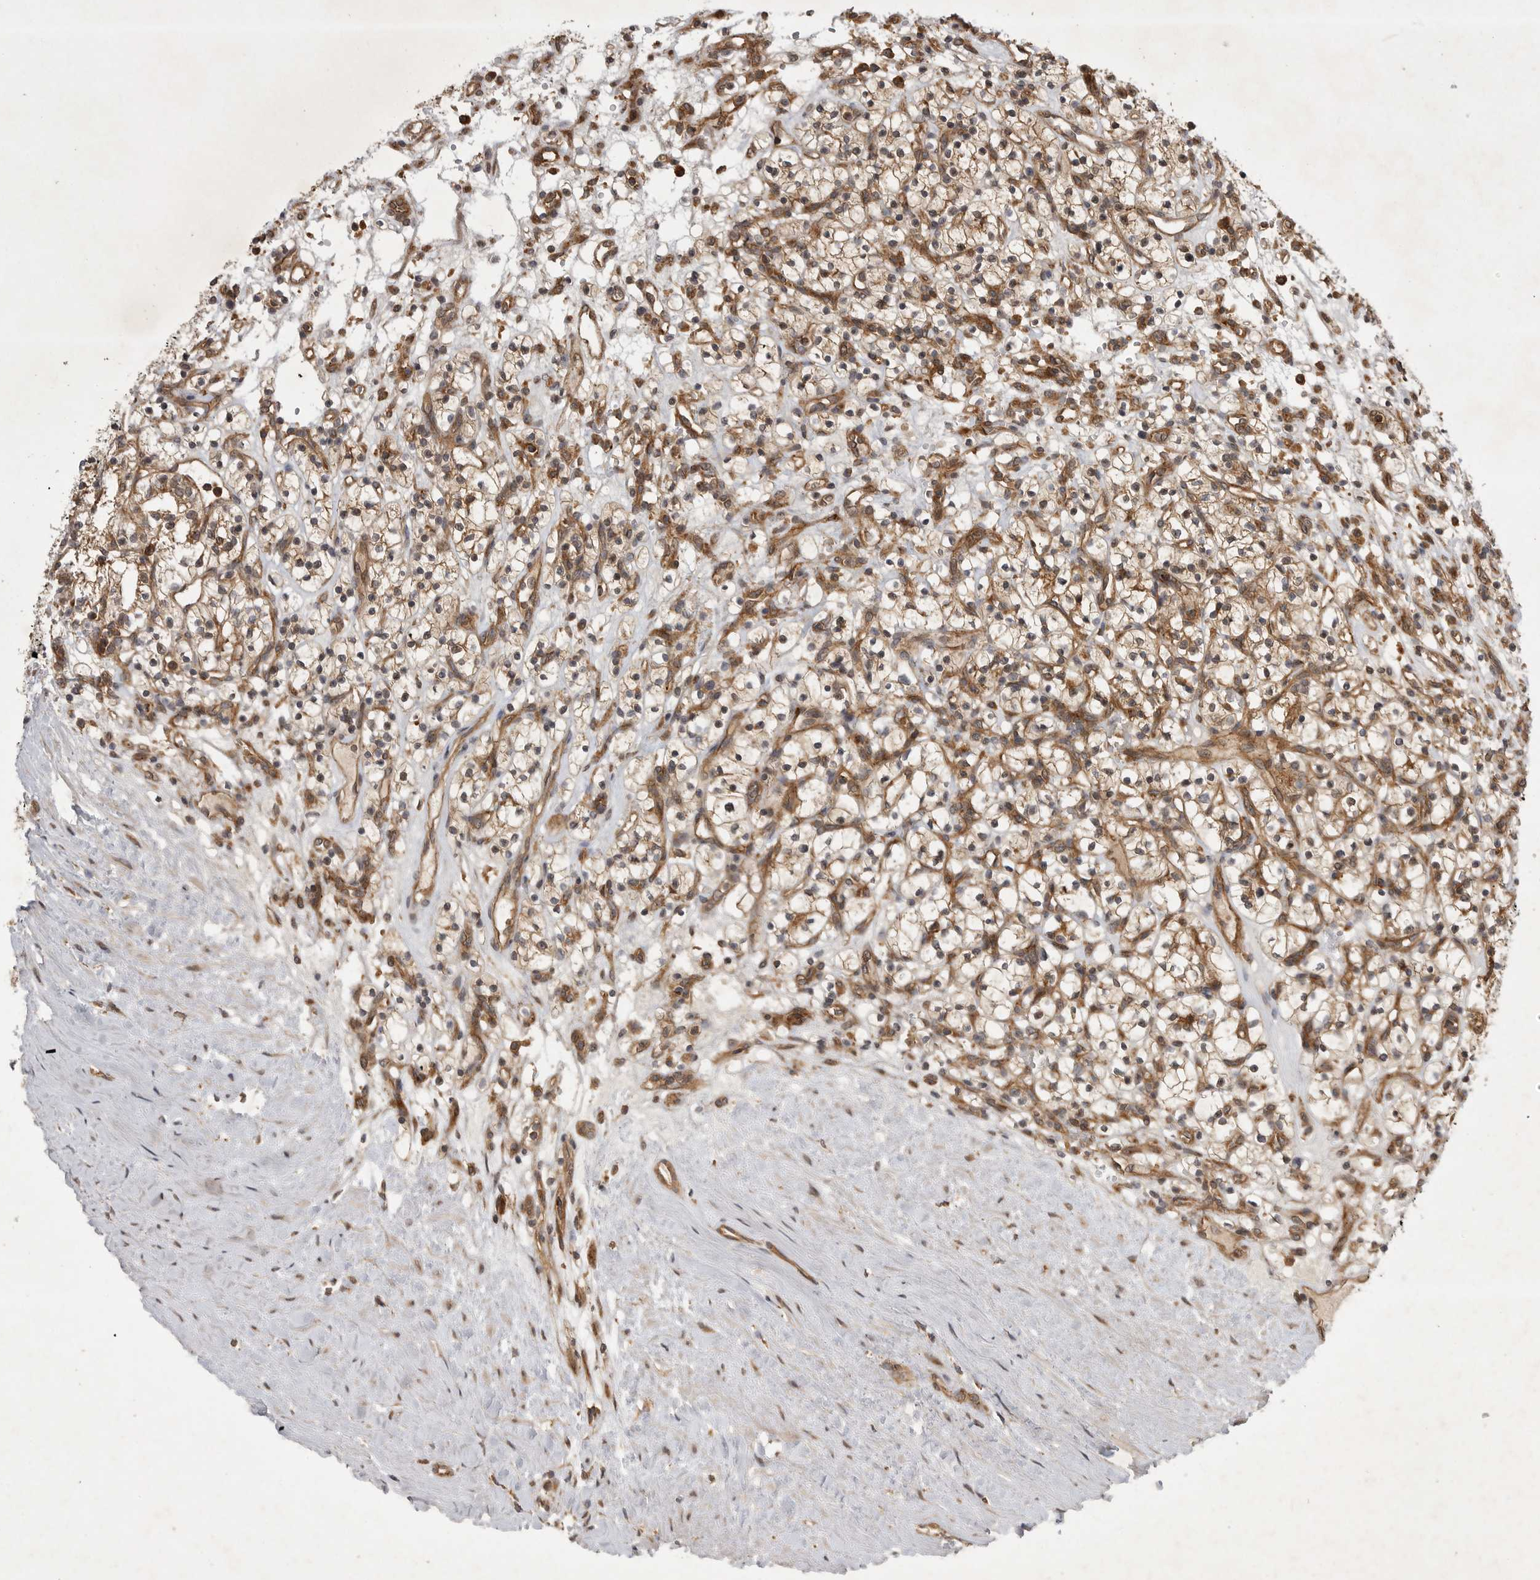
{"staining": {"intensity": "moderate", "quantity": ">75%", "location": "cytoplasmic/membranous"}, "tissue": "renal cancer", "cell_type": "Tumor cells", "image_type": "cancer", "snomed": [{"axis": "morphology", "description": "Adenocarcinoma, NOS"}, {"axis": "topography", "description": "Kidney"}], "caption": "A histopathology image showing moderate cytoplasmic/membranous staining in about >75% of tumor cells in renal cancer, as visualized by brown immunohistochemical staining.", "gene": "ZNF232", "patient": {"sex": "female", "age": 57}}